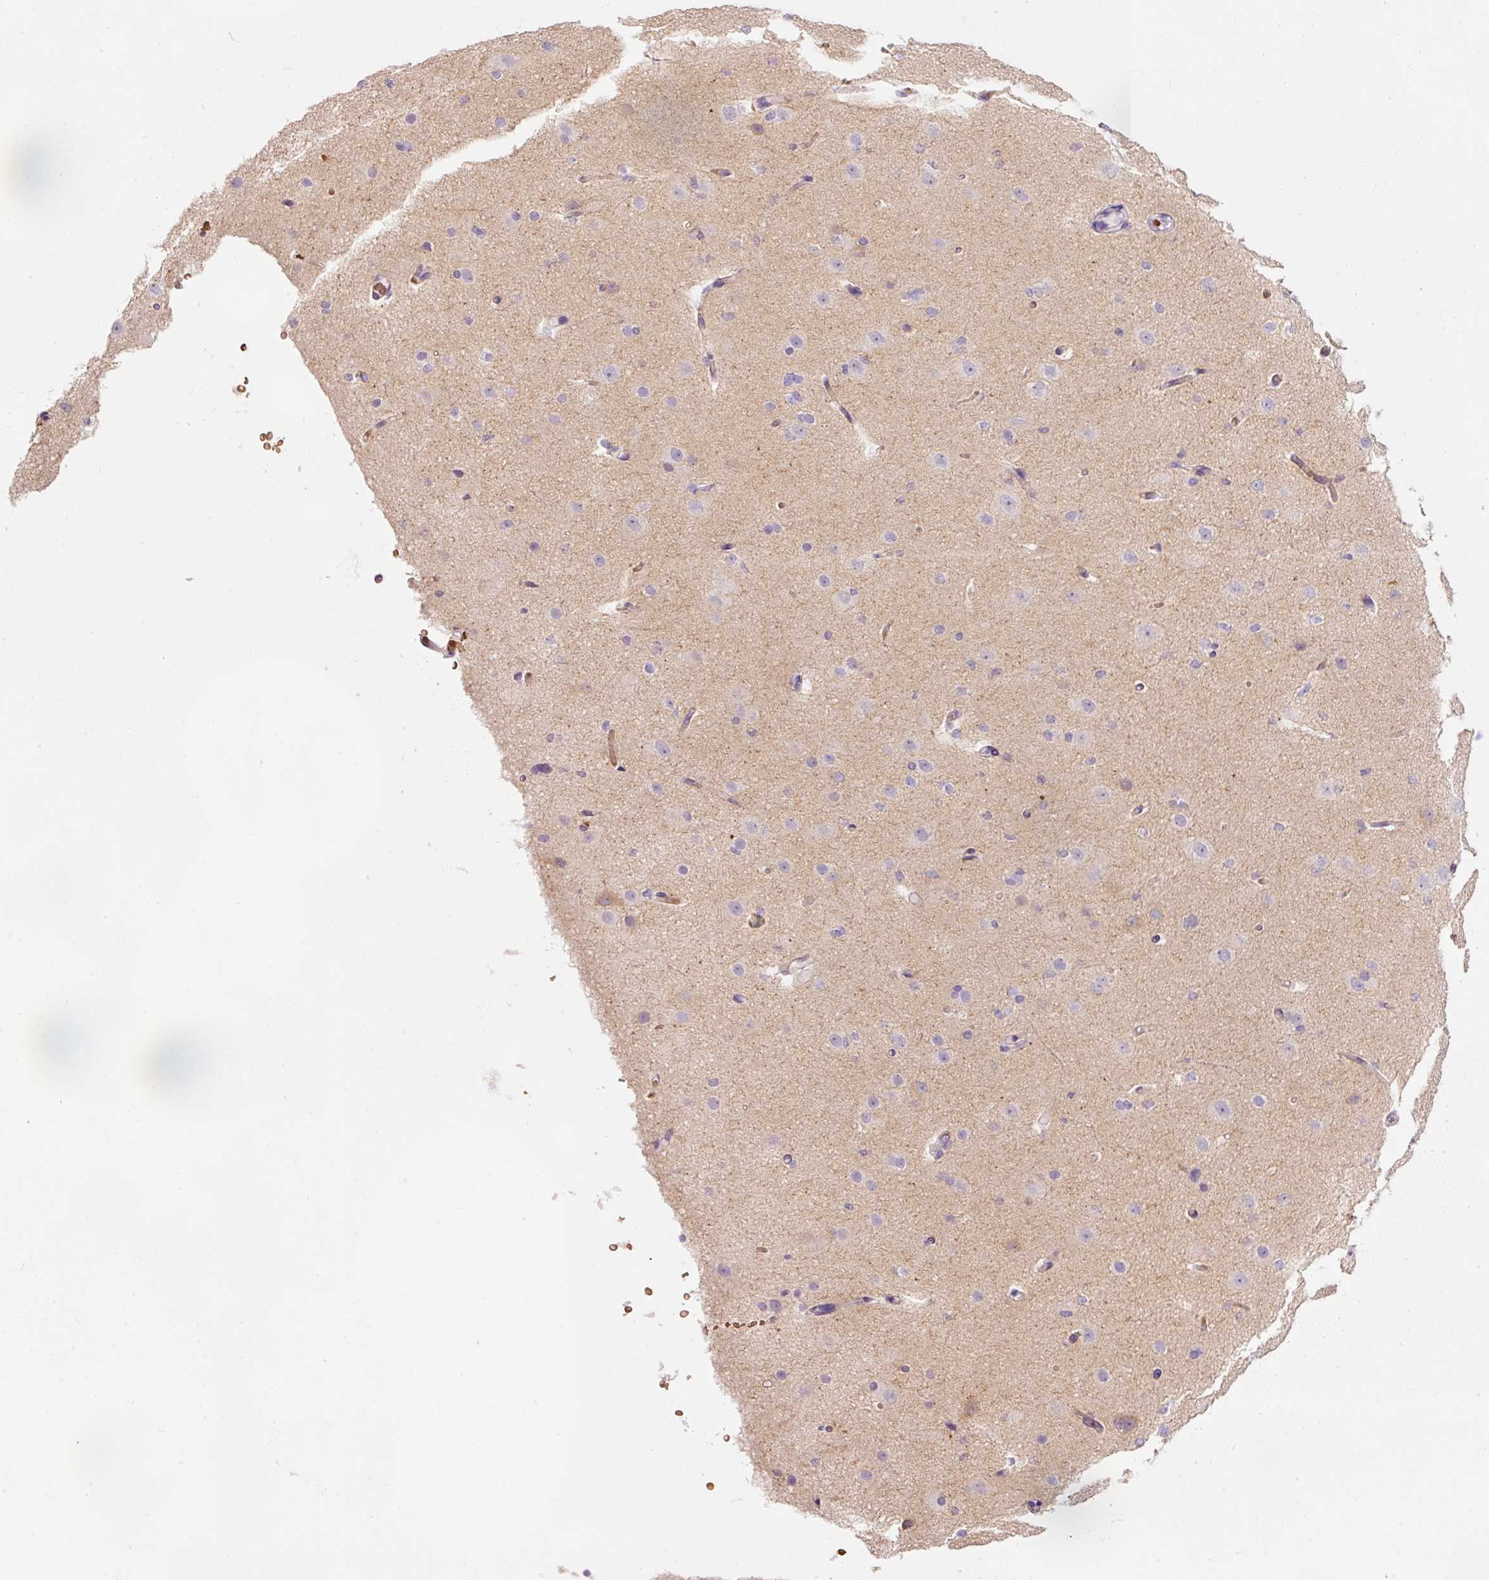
{"staining": {"intensity": "negative", "quantity": "none", "location": "none"}, "tissue": "cerebral cortex", "cell_type": "Endothelial cells", "image_type": "normal", "snomed": [{"axis": "morphology", "description": "Normal tissue, NOS"}, {"axis": "morphology", "description": "Inflammation, NOS"}, {"axis": "topography", "description": "Cerebral cortex"}], "caption": "A histopathology image of cerebral cortex stained for a protein demonstrates no brown staining in endothelial cells.", "gene": "DHRS11", "patient": {"sex": "male", "age": 6}}